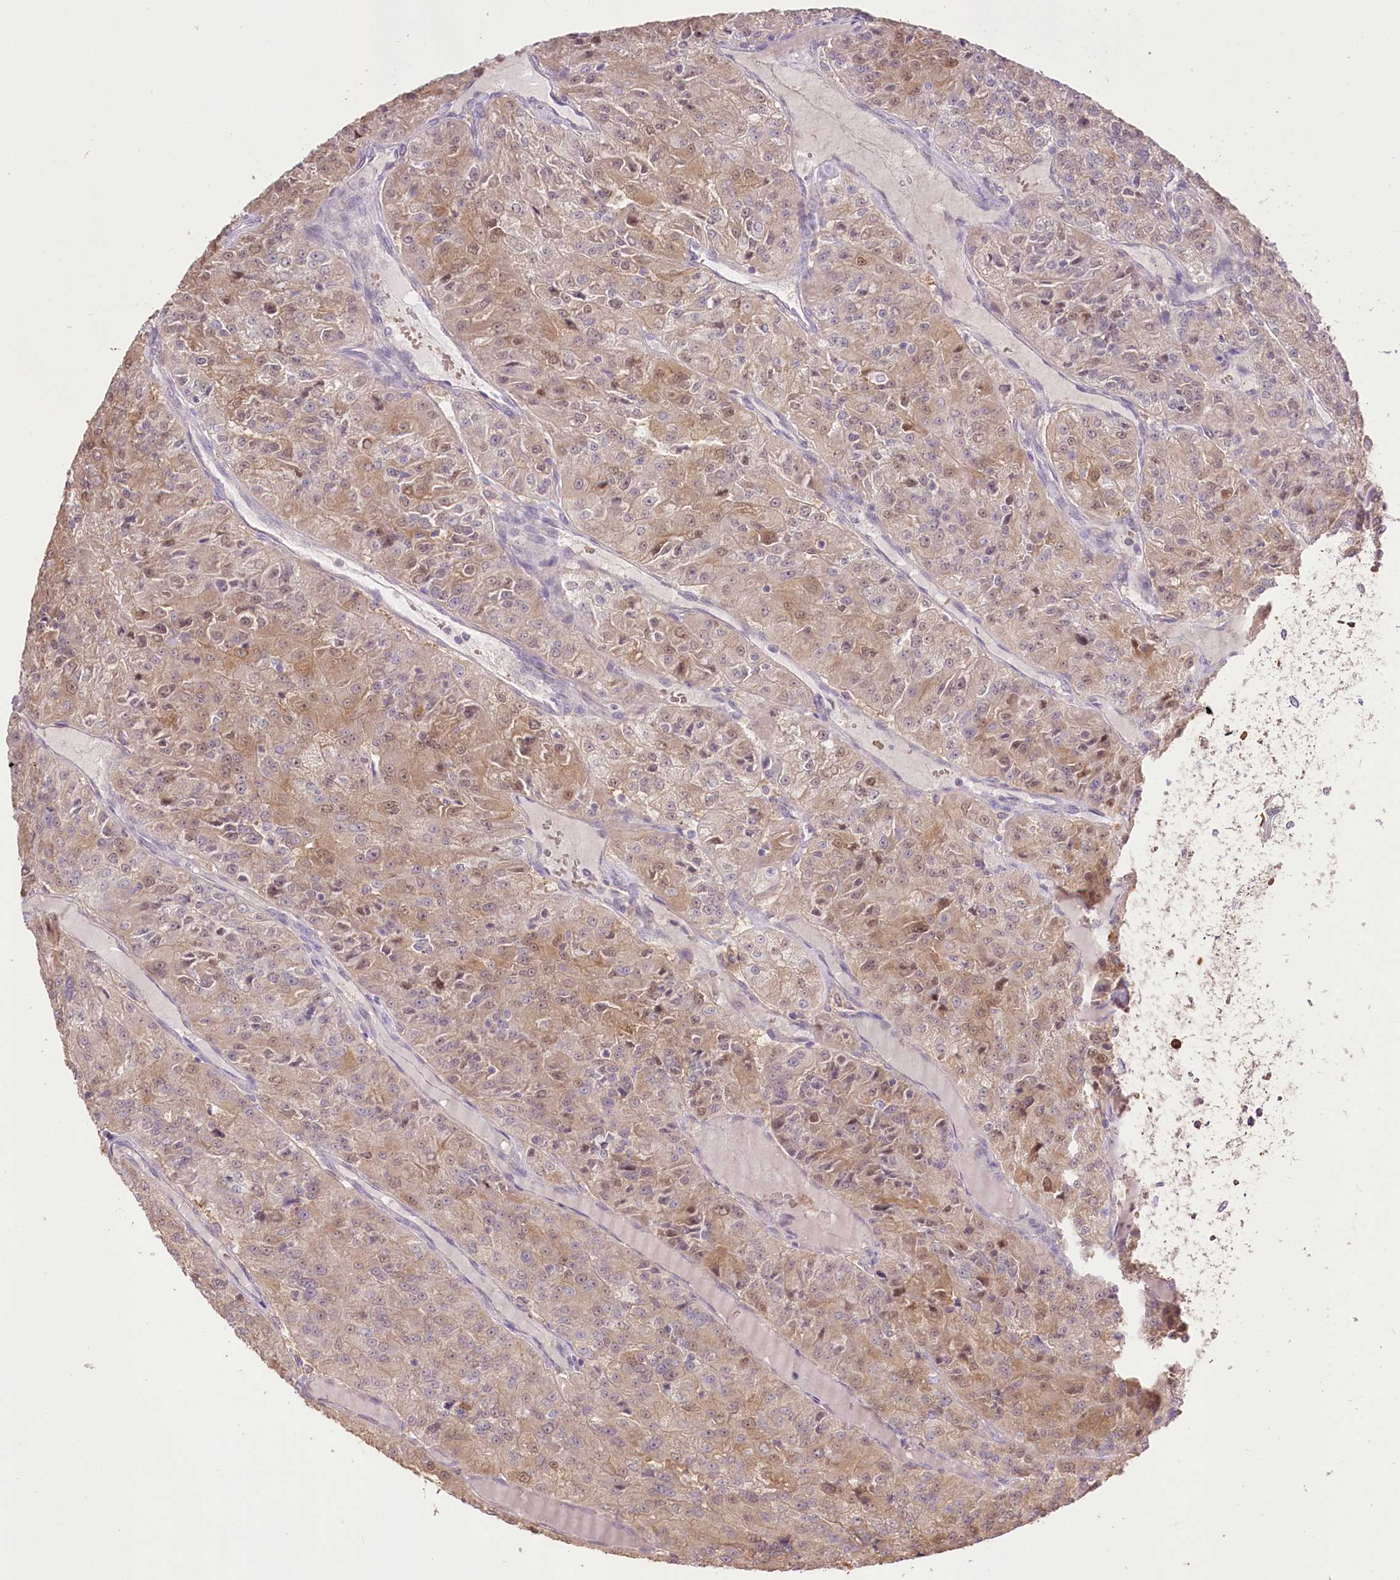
{"staining": {"intensity": "weak", "quantity": ">75%", "location": "cytoplasmic/membranous"}, "tissue": "renal cancer", "cell_type": "Tumor cells", "image_type": "cancer", "snomed": [{"axis": "morphology", "description": "Adenocarcinoma, NOS"}, {"axis": "topography", "description": "Kidney"}], "caption": "Immunohistochemical staining of human renal cancer displays low levels of weak cytoplasmic/membranous expression in approximately >75% of tumor cells. The protein is stained brown, and the nuclei are stained in blue (DAB IHC with brightfield microscopy, high magnification).", "gene": "R3HDM2", "patient": {"sex": "female", "age": 63}}